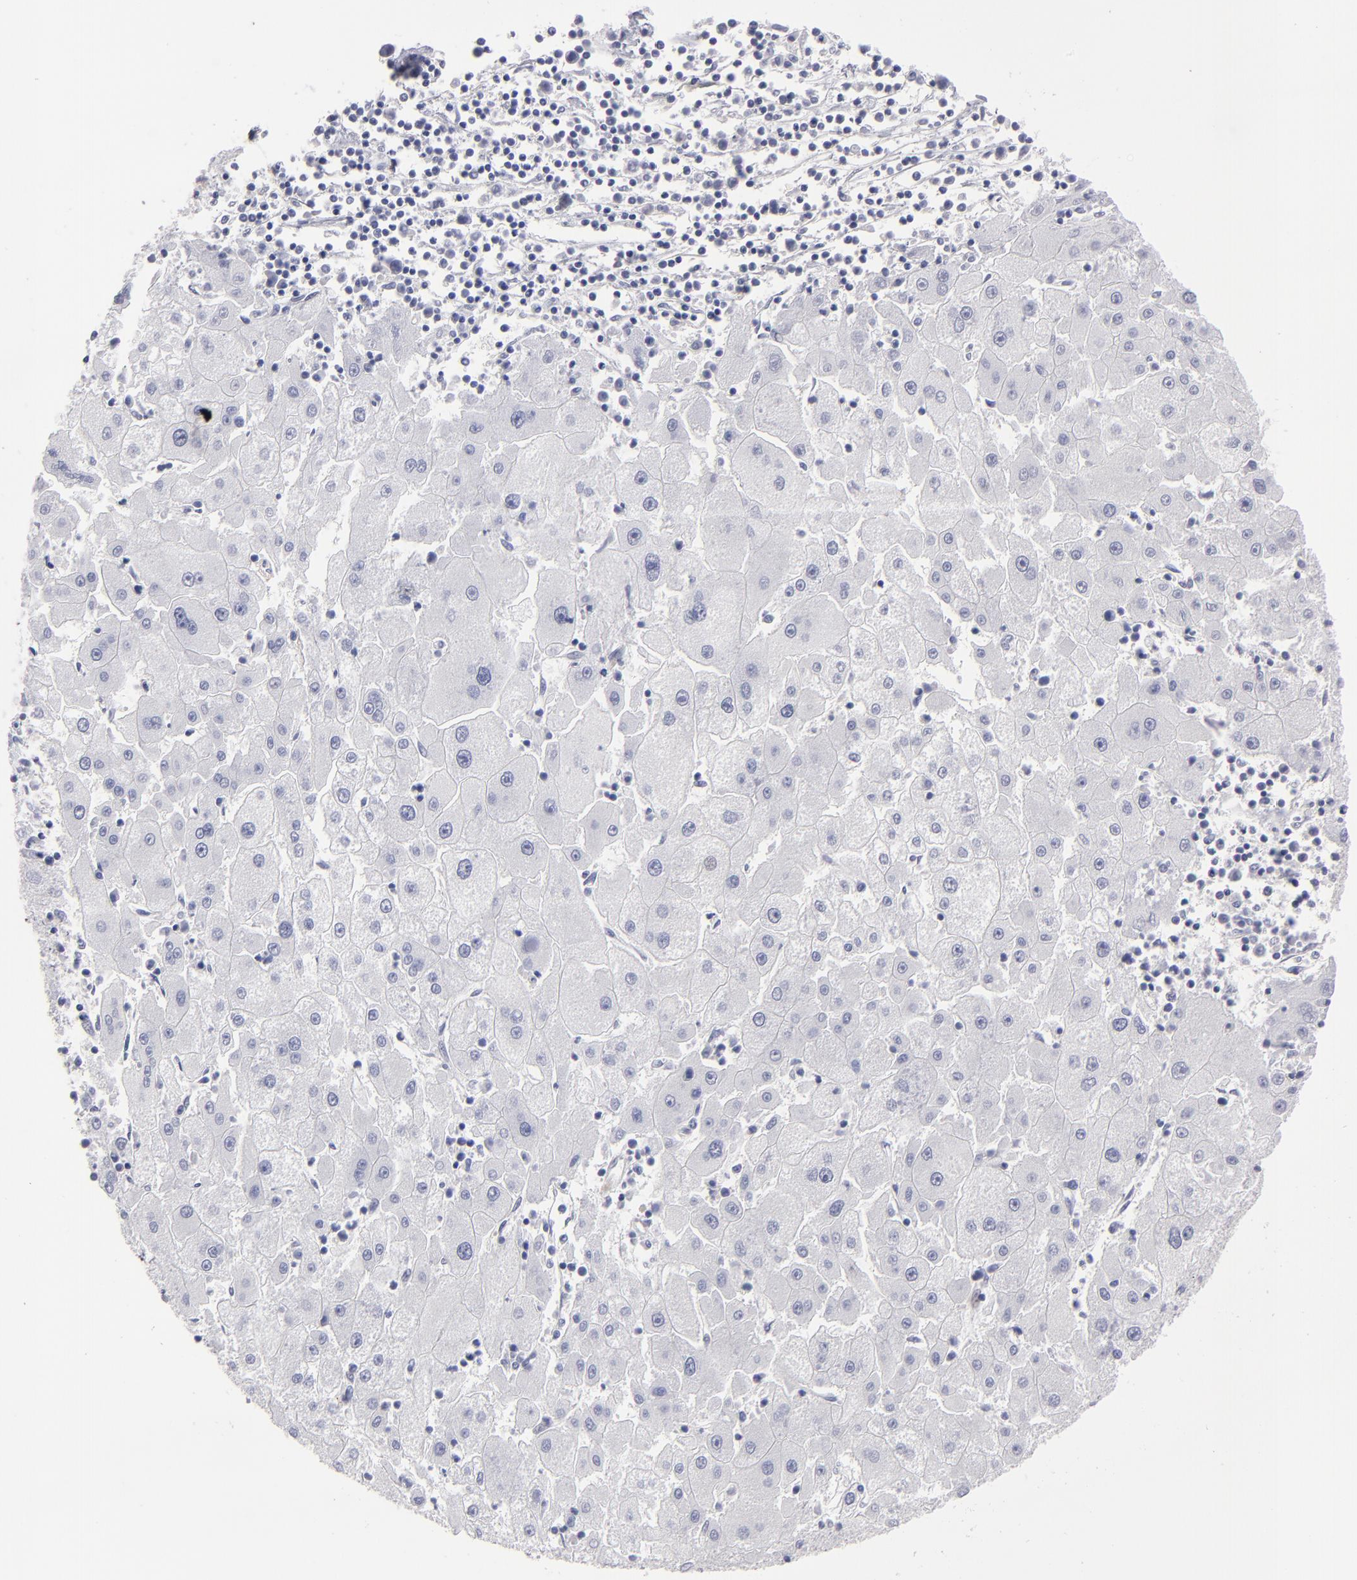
{"staining": {"intensity": "negative", "quantity": "none", "location": "none"}, "tissue": "liver cancer", "cell_type": "Tumor cells", "image_type": "cancer", "snomed": [{"axis": "morphology", "description": "Carcinoma, Hepatocellular, NOS"}, {"axis": "topography", "description": "Liver"}], "caption": "Image shows no protein staining in tumor cells of liver hepatocellular carcinoma tissue.", "gene": "SLMAP", "patient": {"sex": "male", "age": 72}}